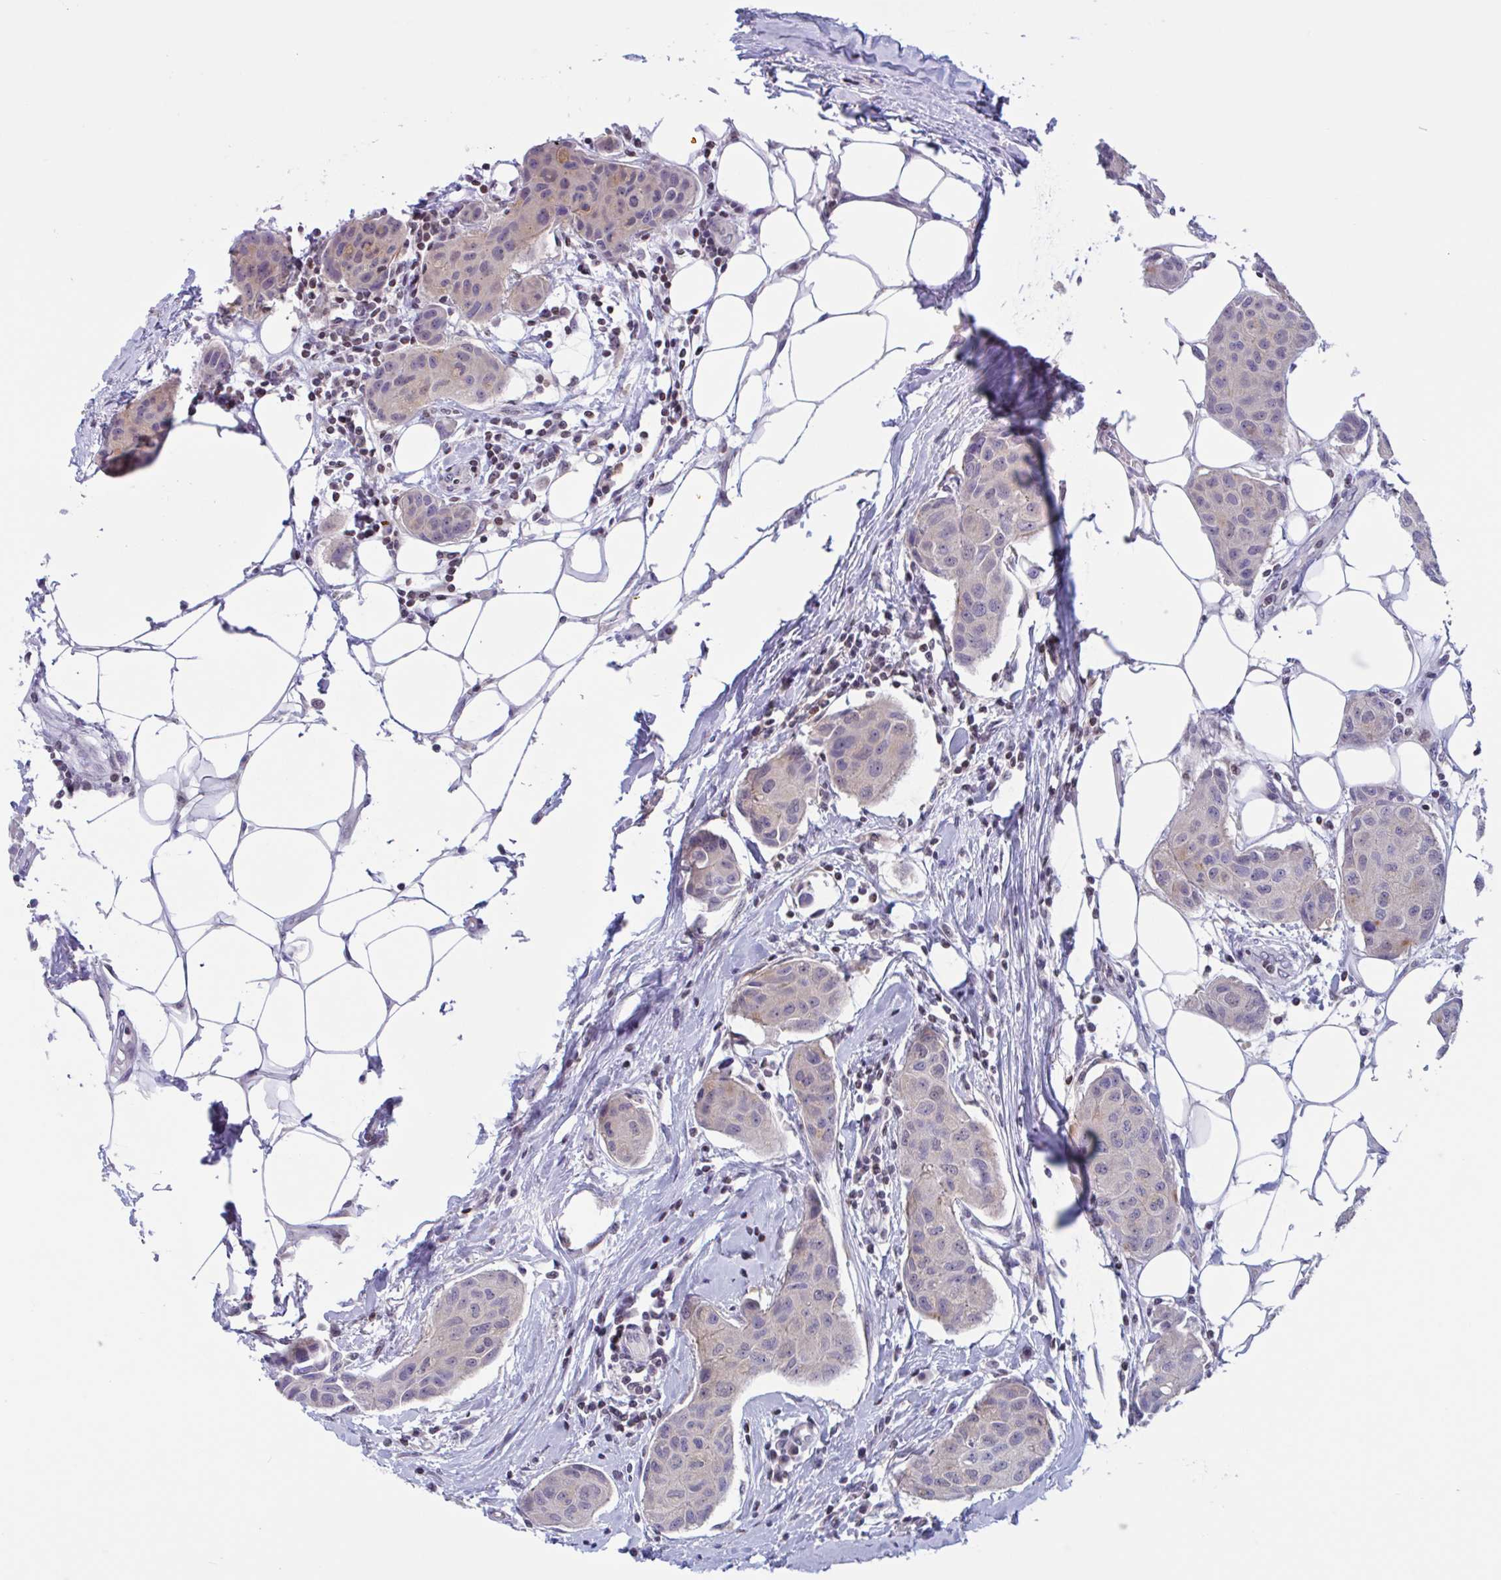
{"staining": {"intensity": "weak", "quantity": "<25%", "location": "cytoplasmic/membranous"}, "tissue": "breast cancer", "cell_type": "Tumor cells", "image_type": "cancer", "snomed": [{"axis": "morphology", "description": "Duct carcinoma"}, {"axis": "topography", "description": "Breast"}, {"axis": "topography", "description": "Lymph node"}], "caption": "This is a image of immunohistochemistry staining of breast cancer (intraductal carcinoma), which shows no positivity in tumor cells.", "gene": "SNX11", "patient": {"sex": "female", "age": 80}}